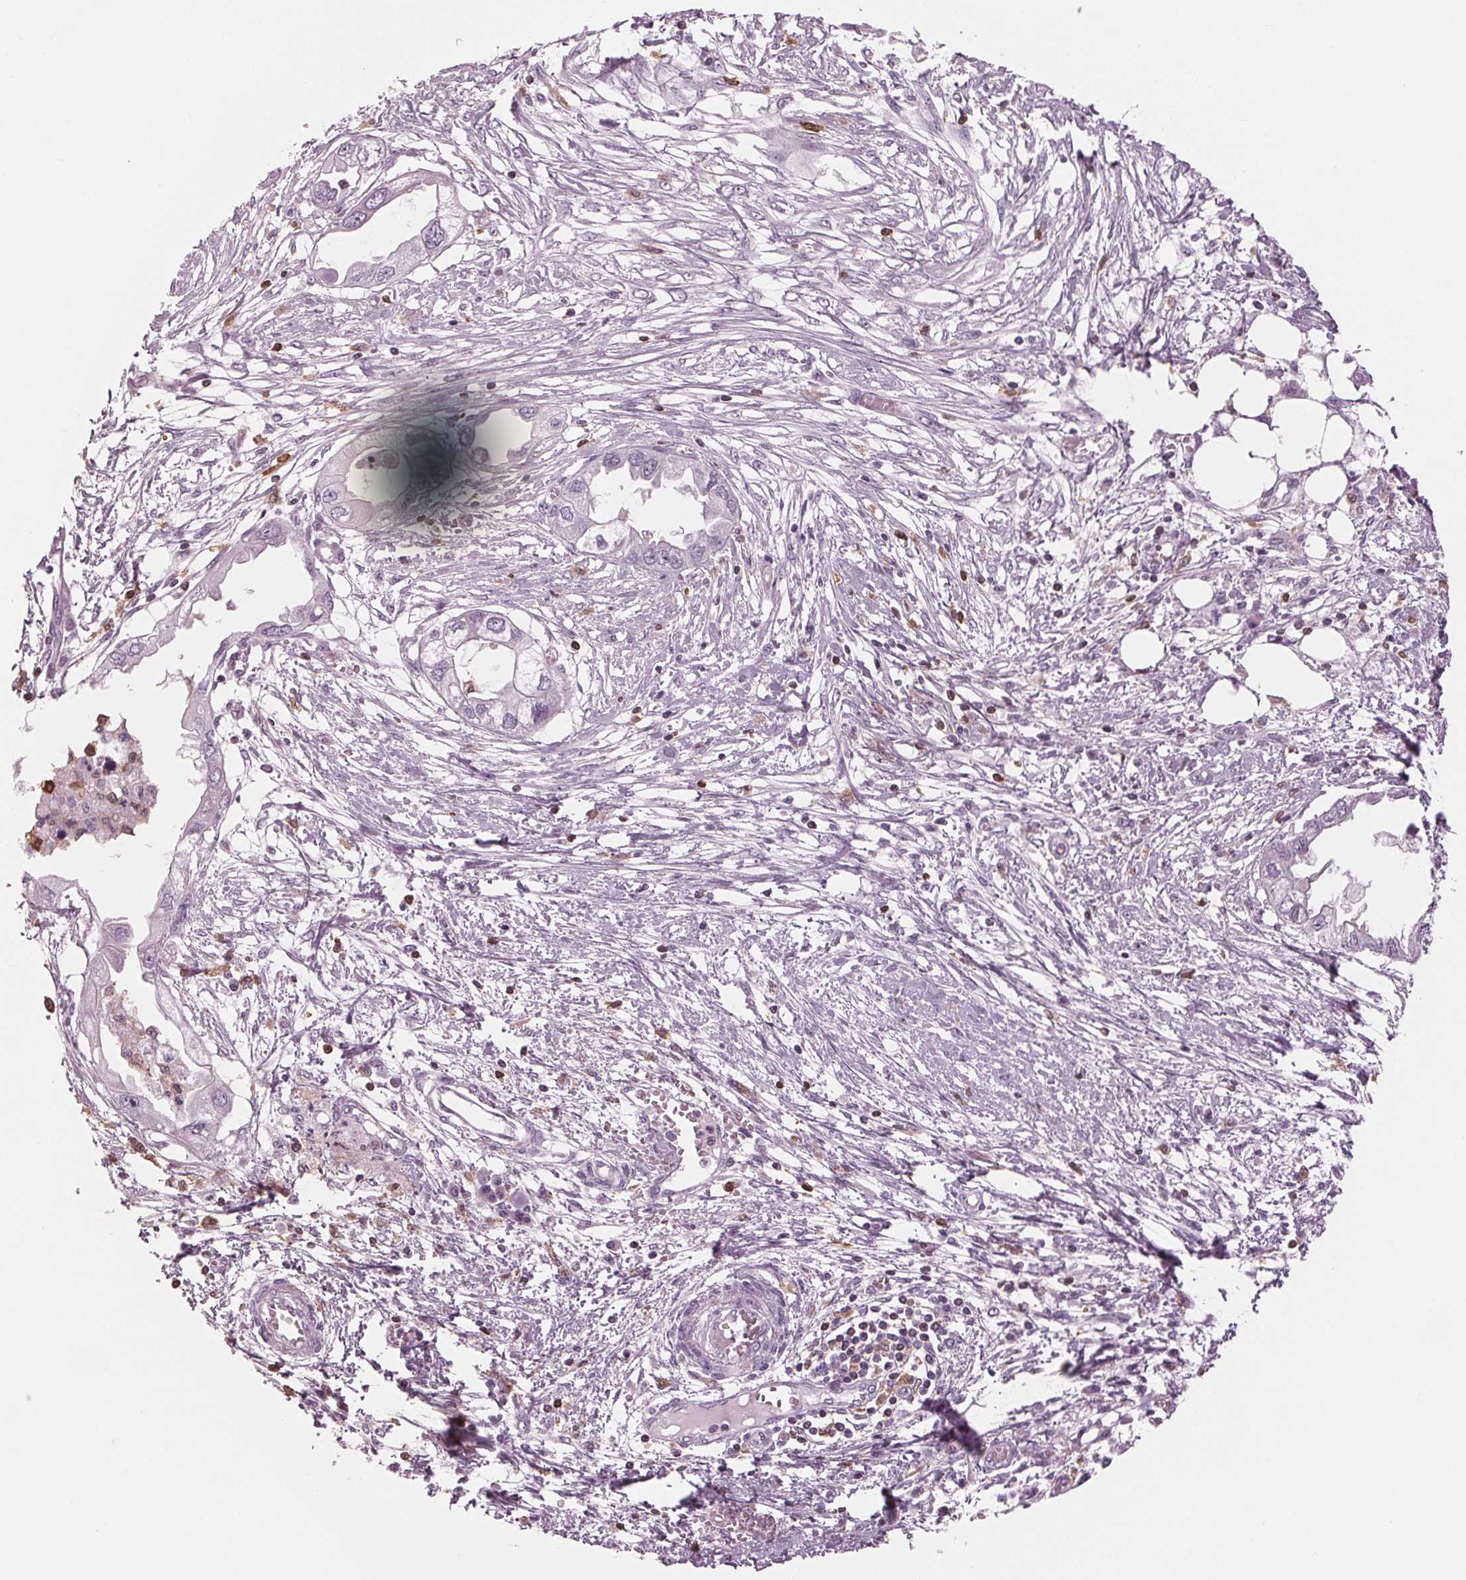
{"staining": {"intensity": "negative", "quantity": "none", "location": "none"}, "tissue": "endometrial cancer", "cell_type": "Tumor cells", "image_type": "cancer", "snomed": [{"axis": "morphology", "description": "Adenocarcinoma, NOS"}, {"axis": "morphology", "description": "Adenocarcinoma, metastatic, NOS"}, {"axis": "topography", "description": "Adipose tissue"}, {"axis": "topography", "description": "Endometrium"}], "caption": "Tumor cells are negative for brown protein staining in metastatic adenocarcinoma (endometrial).", "gene": "BTLA", "patient": {"sex": "female", "age": 67}}